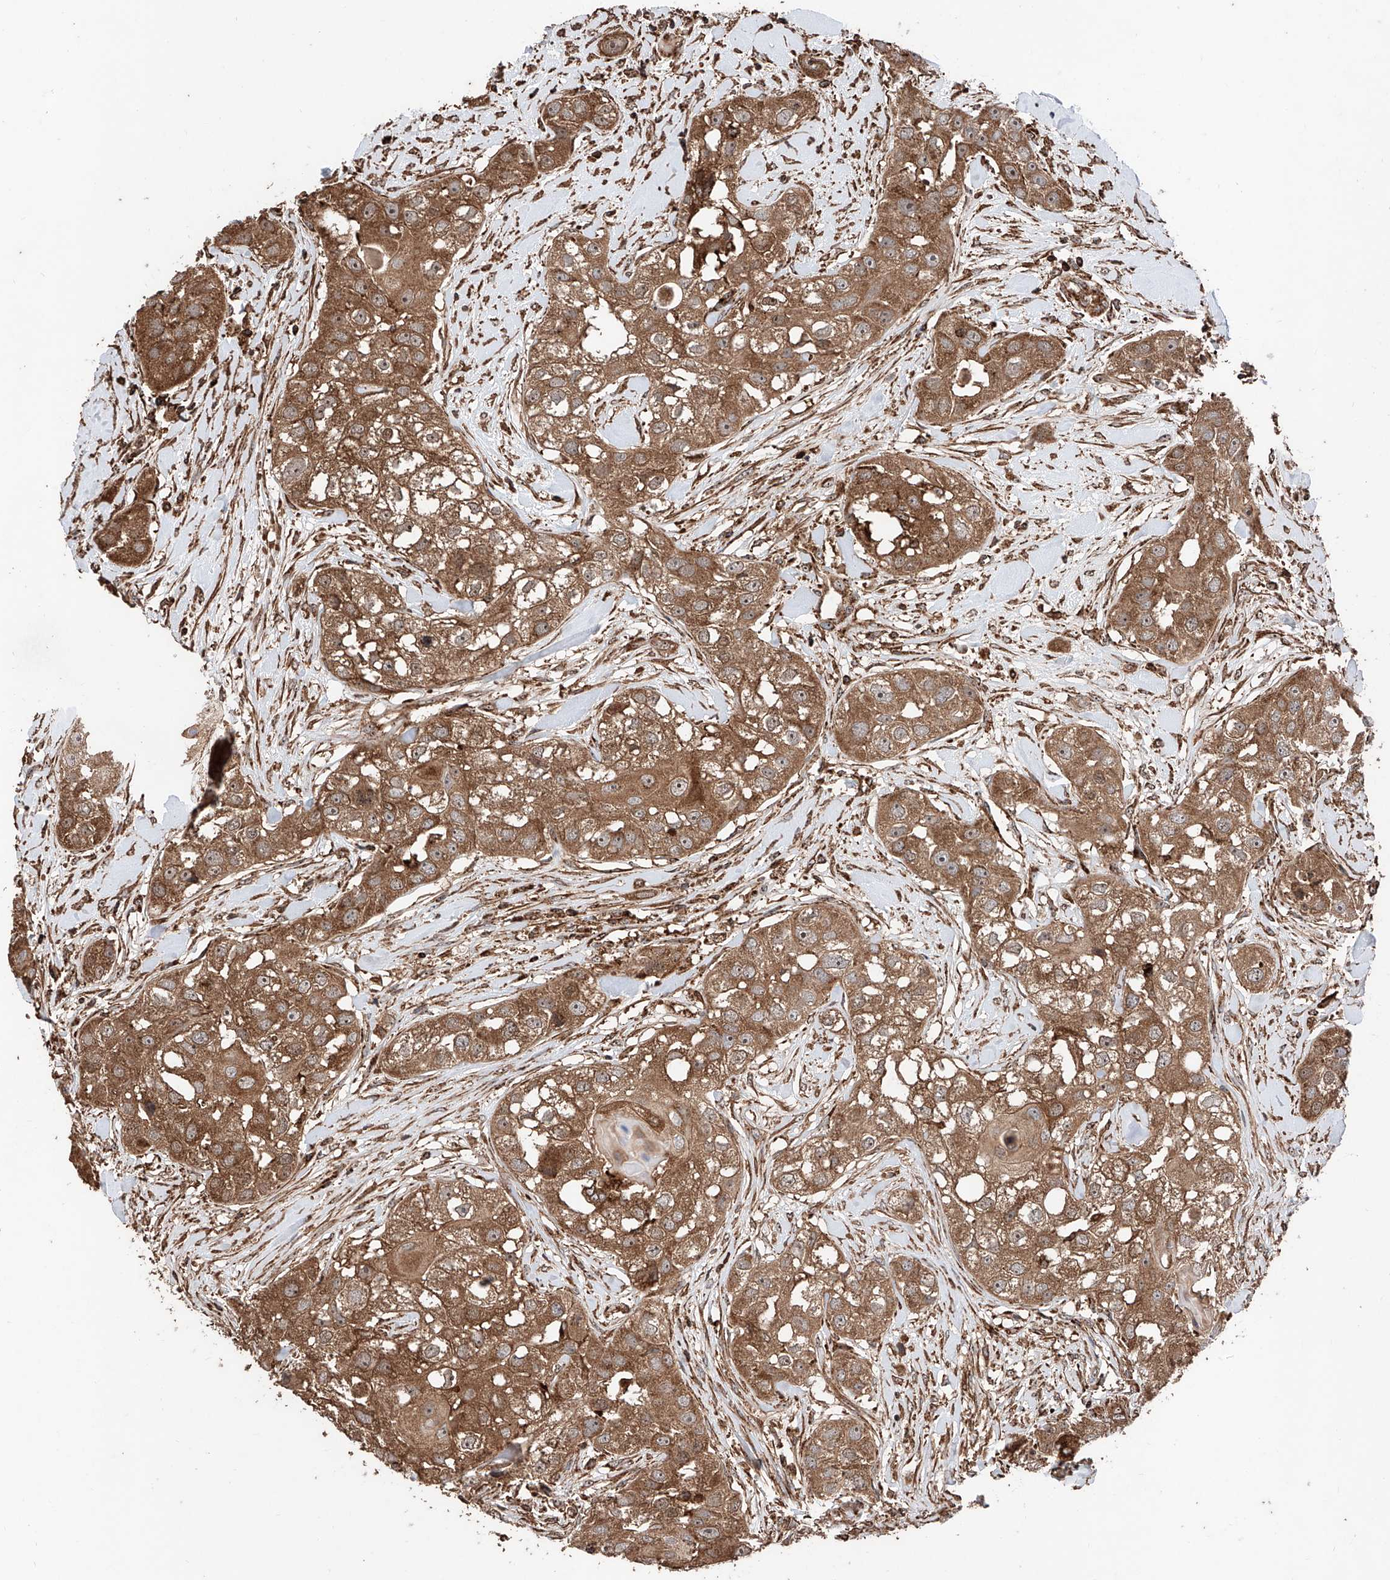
{"staining": {"intensity": "moderate", "quantity": ">75%", "location": "cytoplasmic/membranous"}, "tissue": "head and neck cancer", "cell_type": "Tumor cells", "image_type": "cancer", "snomed": [{"axis": "morphology", "description": "Normal tissue, NOS"}, {"axis": "morphology", "description": "Squamous cell carcinoma, NOS"}, {"axis": "topography", "description": "Skeletal muscle"}, {"axis": "topography", "description": "Head-Neck"}], "caption": "This is a photomicrograph of immunohistochemistry (IHC) staining of head and neck cancer, which shows moderate staining in the cytoplasmic/membranous of tumor cells.", "gene": "PISD", "patient": {"sex": "male", "age": 51}}